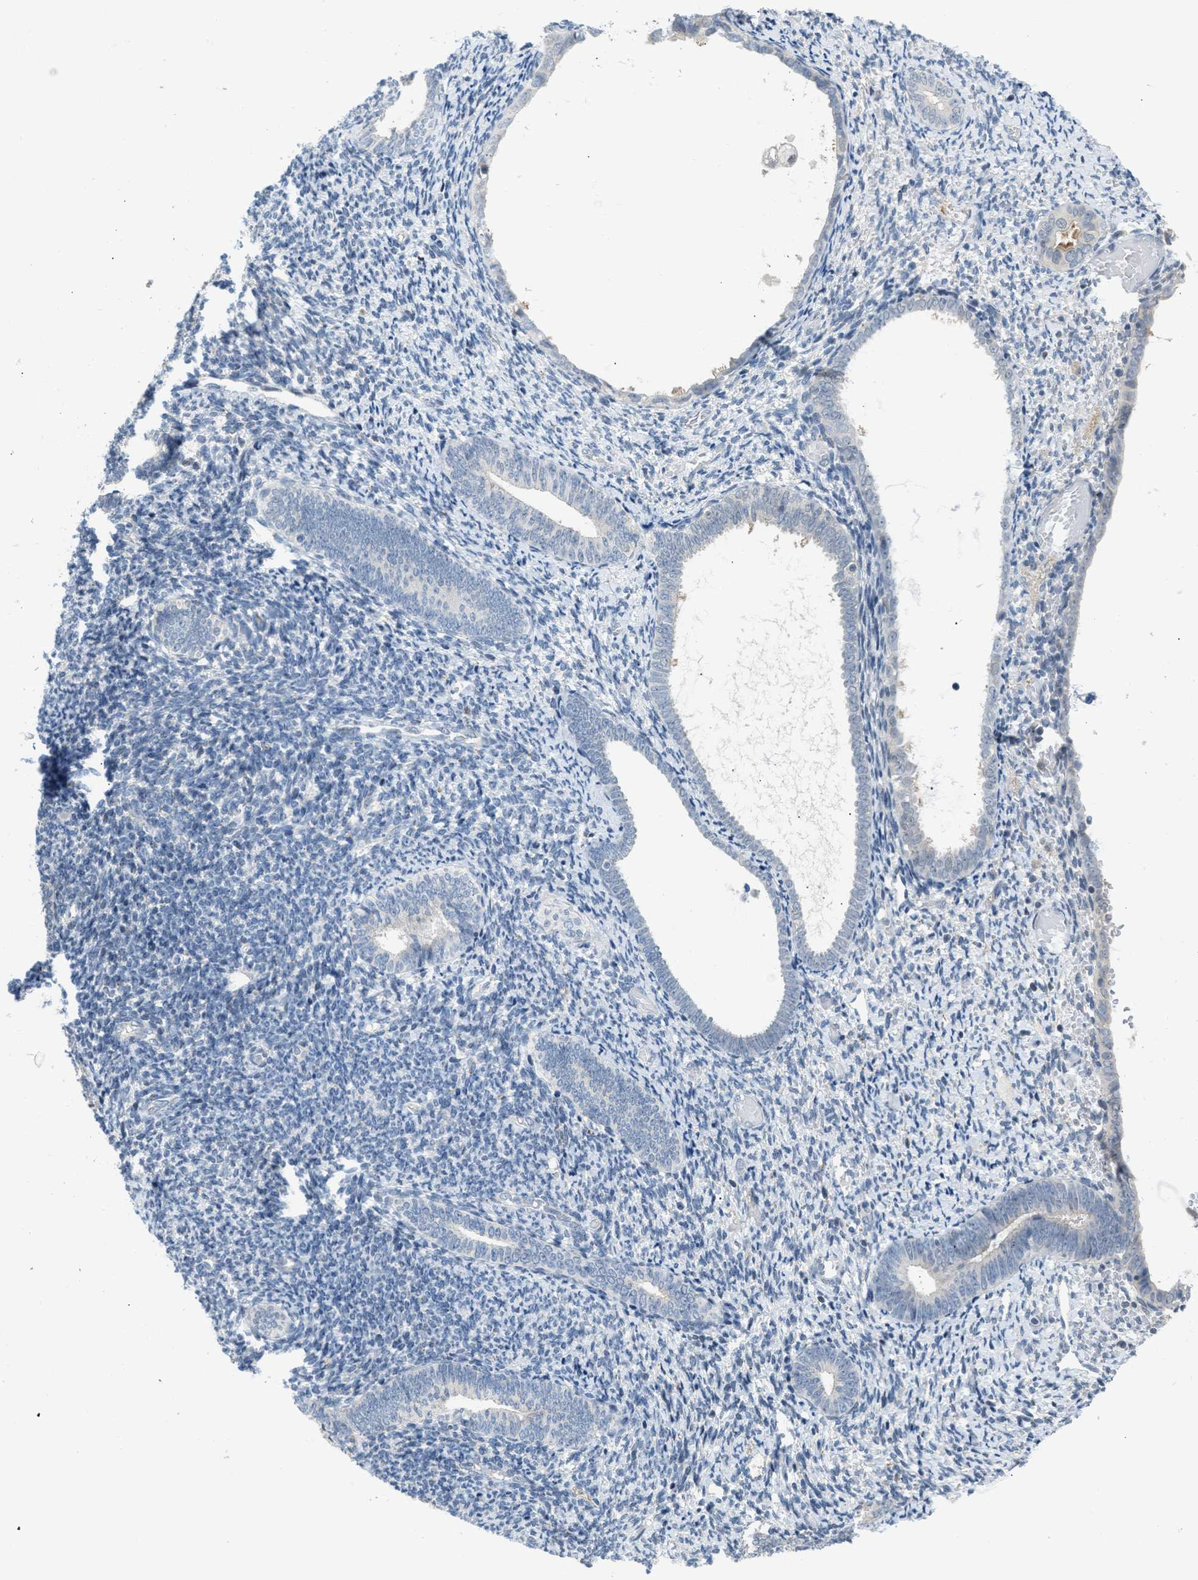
{"staining": {"intensity": "weak", "quantity": "<25%", "location": "cytoplasmic/membranous"}, "tissue": "endometrium", "cell_type": "Cells in endometrial stroma", "image_type": "normal", "snomed": [{"axis": "morphology", "description": "Normal tissue, NOS"}, {"axis": "topography", "description": "Endometrium"}], "caption": "IHC of normal endometrium exhibits no expression in cells in endometrial stroma. The staining is performed using DAB brown chromogen with nuclei counter-stained in using hematoxylin.", "gene": "TTBK2", "patient": {"sex": "female", "age": 66}}